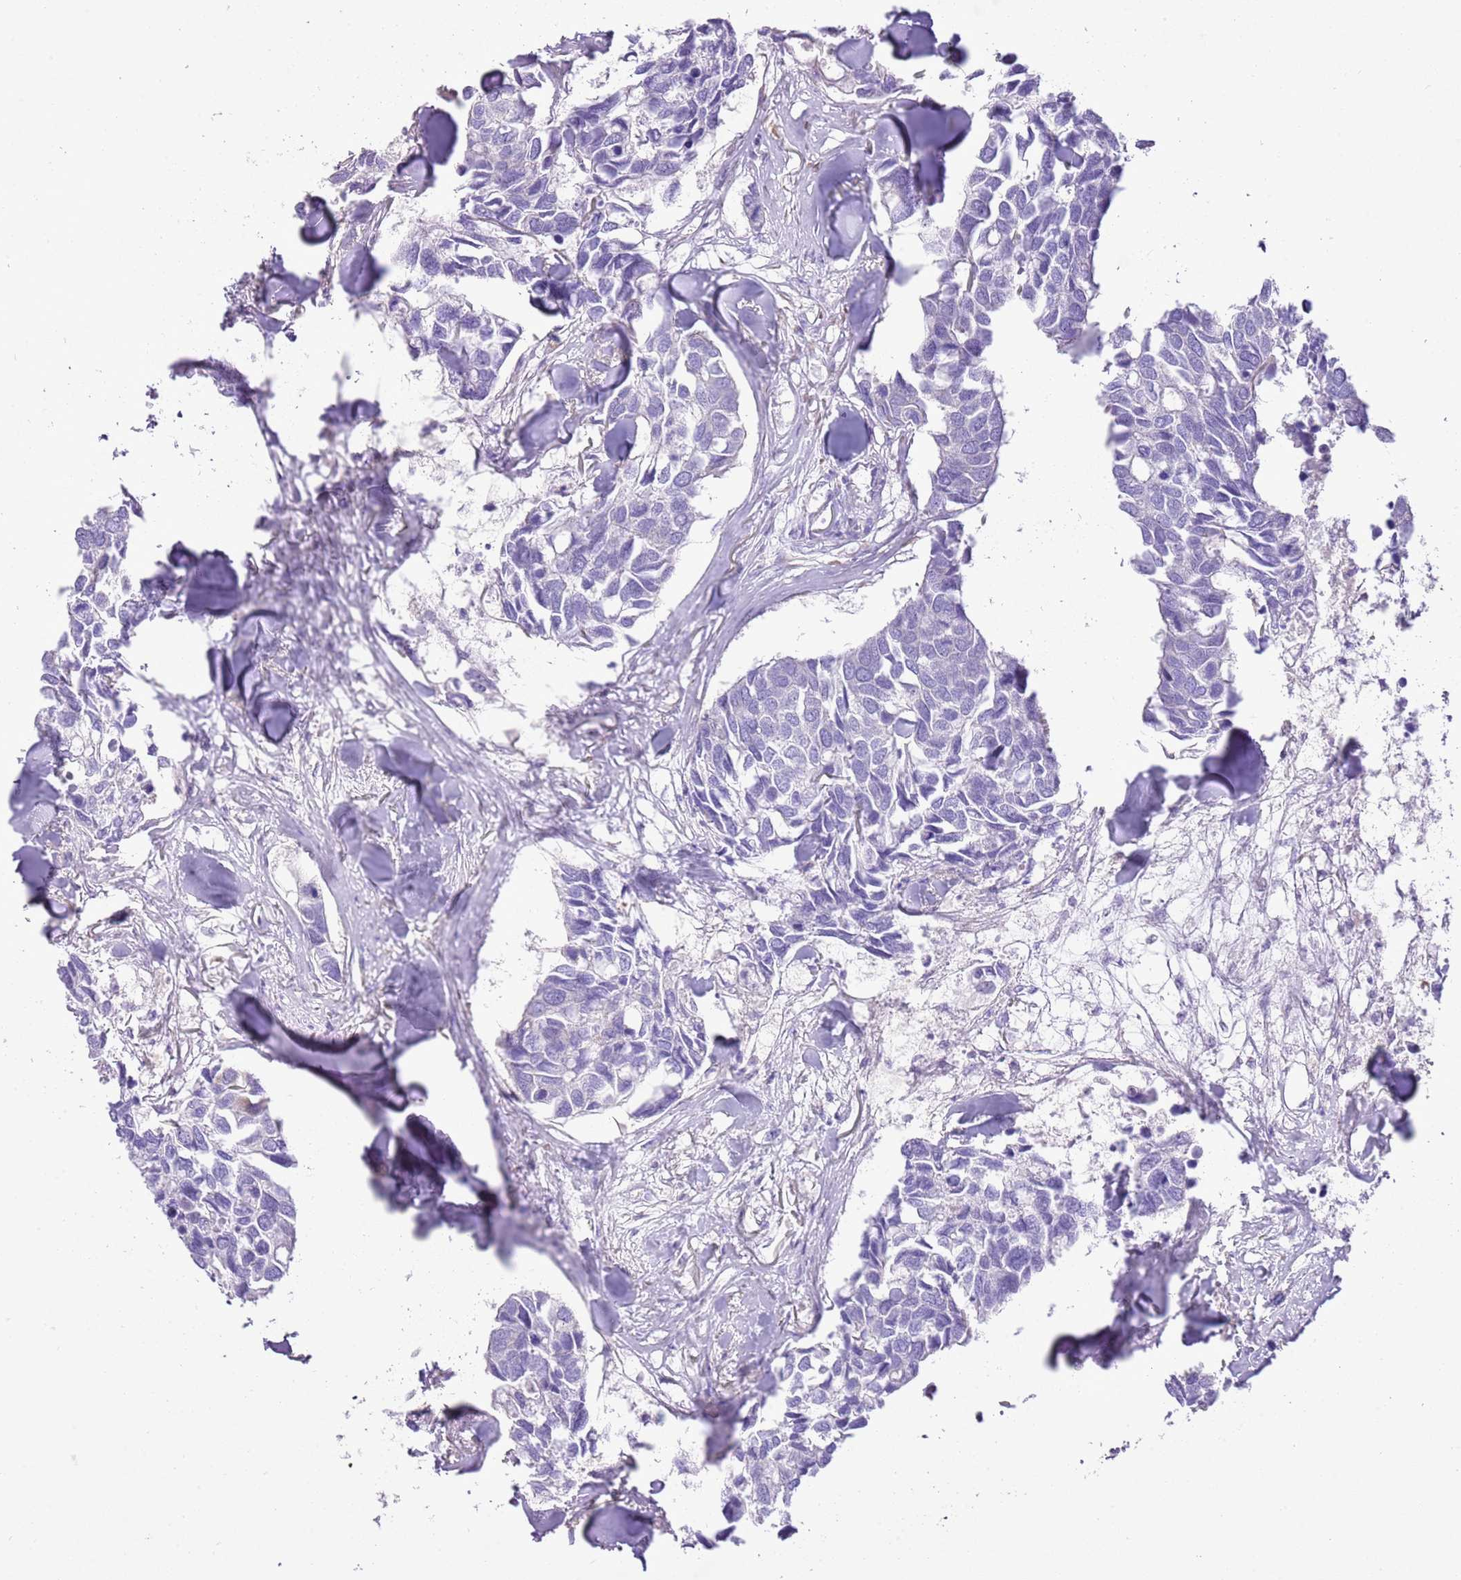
{"staining": {"intensity": "negative", "quantity": "none", "location": "none"}, "tissue": "breast cancer", "cell_type": "Tumor cells", "image_type": "cancer", "snomed": [{"axis": "morphology", "description": "Duct carcinoma"}, {"axis": "topography", "description": "Breast"}], "caption": "An immunohistochemistry histopathology image of invasive ductal carcinoma (breast) is shown. There is no staining in tumor cells of invasive ductal carcinoma (breast). The staining was performed using DAB (3,3'-diaminobenzidine) to visualize the protein expression in brown, while the nuclei were stained in blue with hematoxylin (Magnification: 20x).", "gene": "AAR2", "patient": {"sex": "female", "age": 83}}